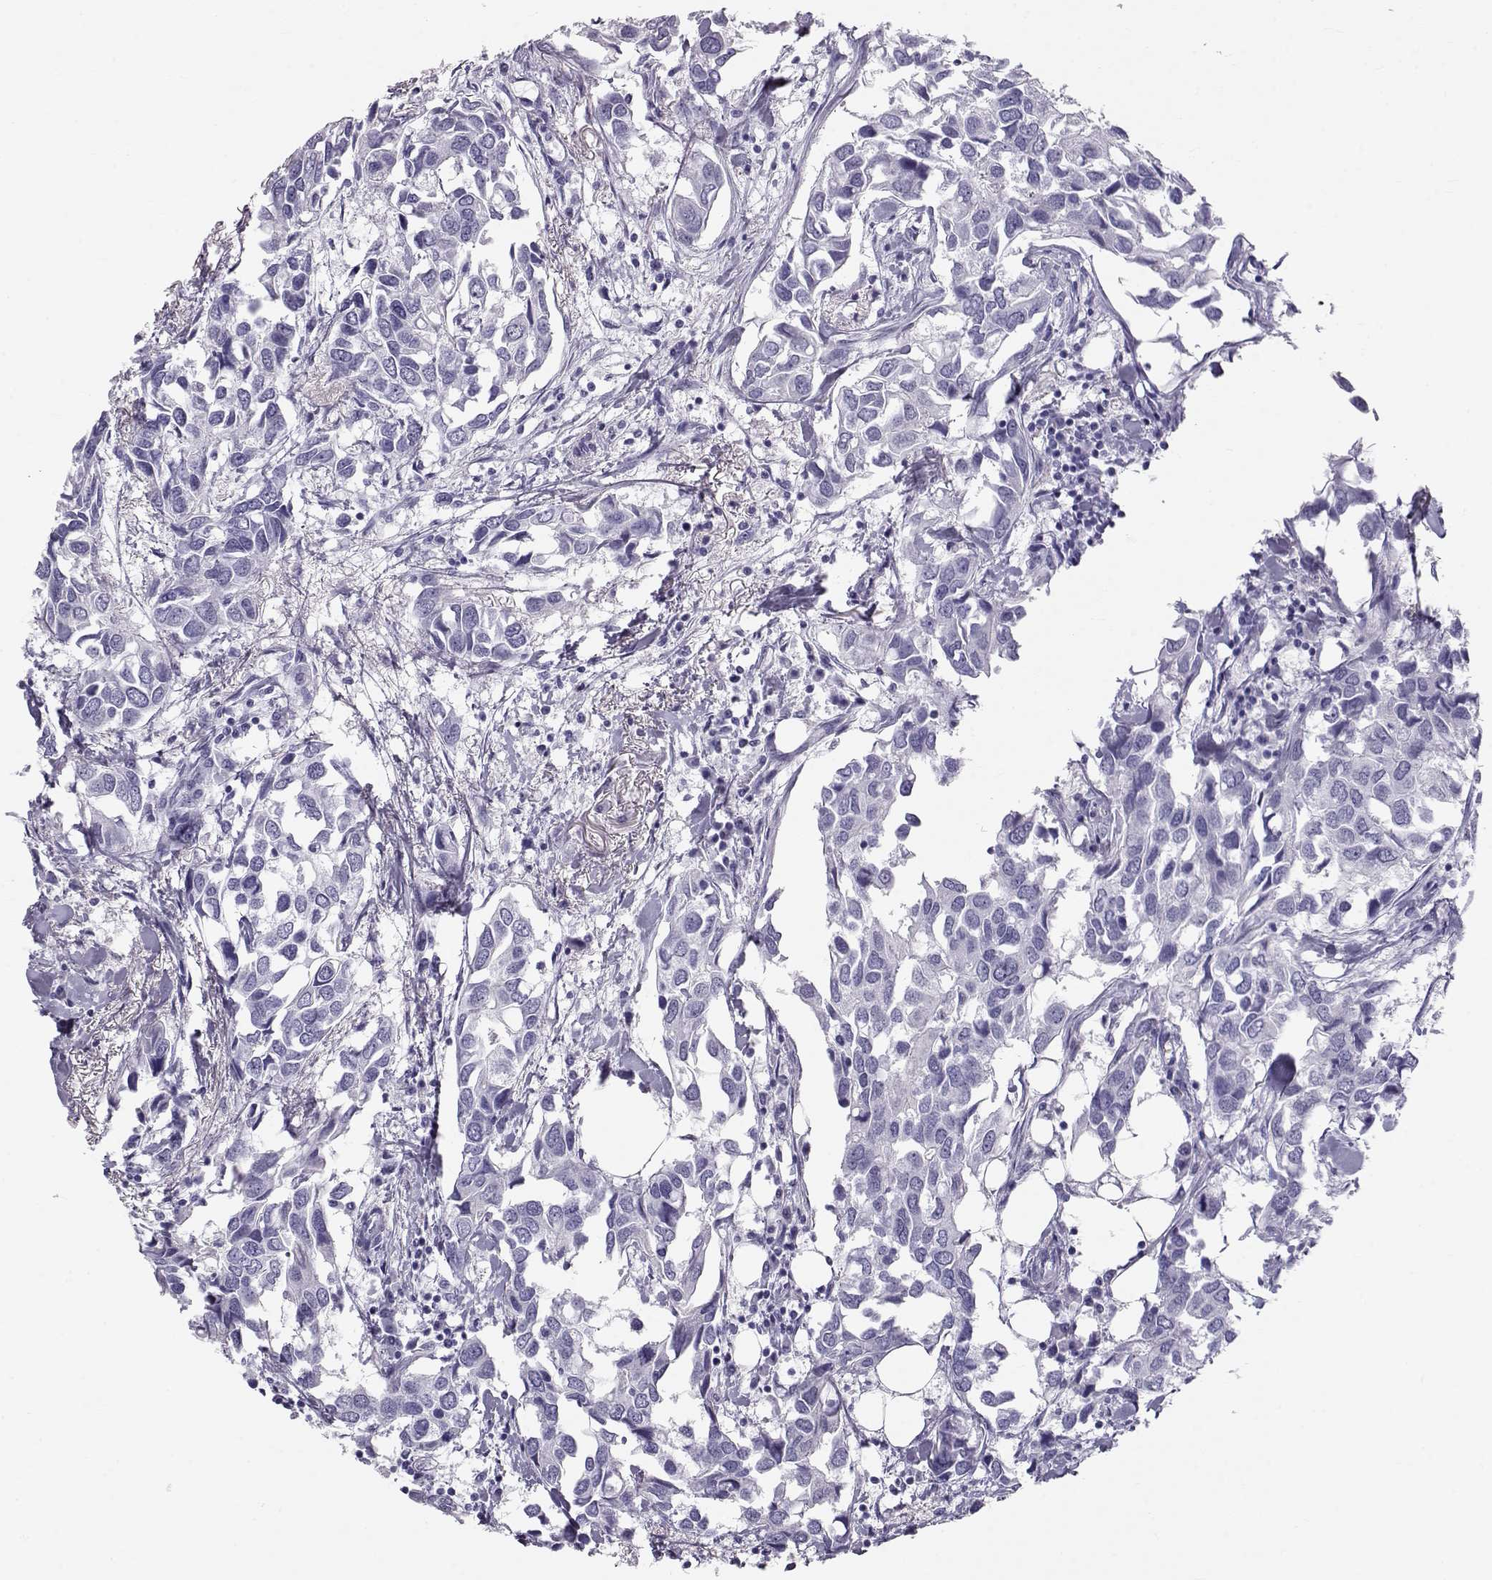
{"staining": {"intensity": "negative", "quantity": "none", "location": "none"}, "tissue": "breast cancer", "cell_type": "Tumor cells", "image_type": "cancer", "snomed": [{"axis": "morphology", "description": "Duct carcinoma"}, {"axis": "topography", "description": "Breast"}], "caption": "There is no significant positivity in tumor cells of breast cancer.", "gene": "RD3", "patient": {"sex": "female", "age": 83}}